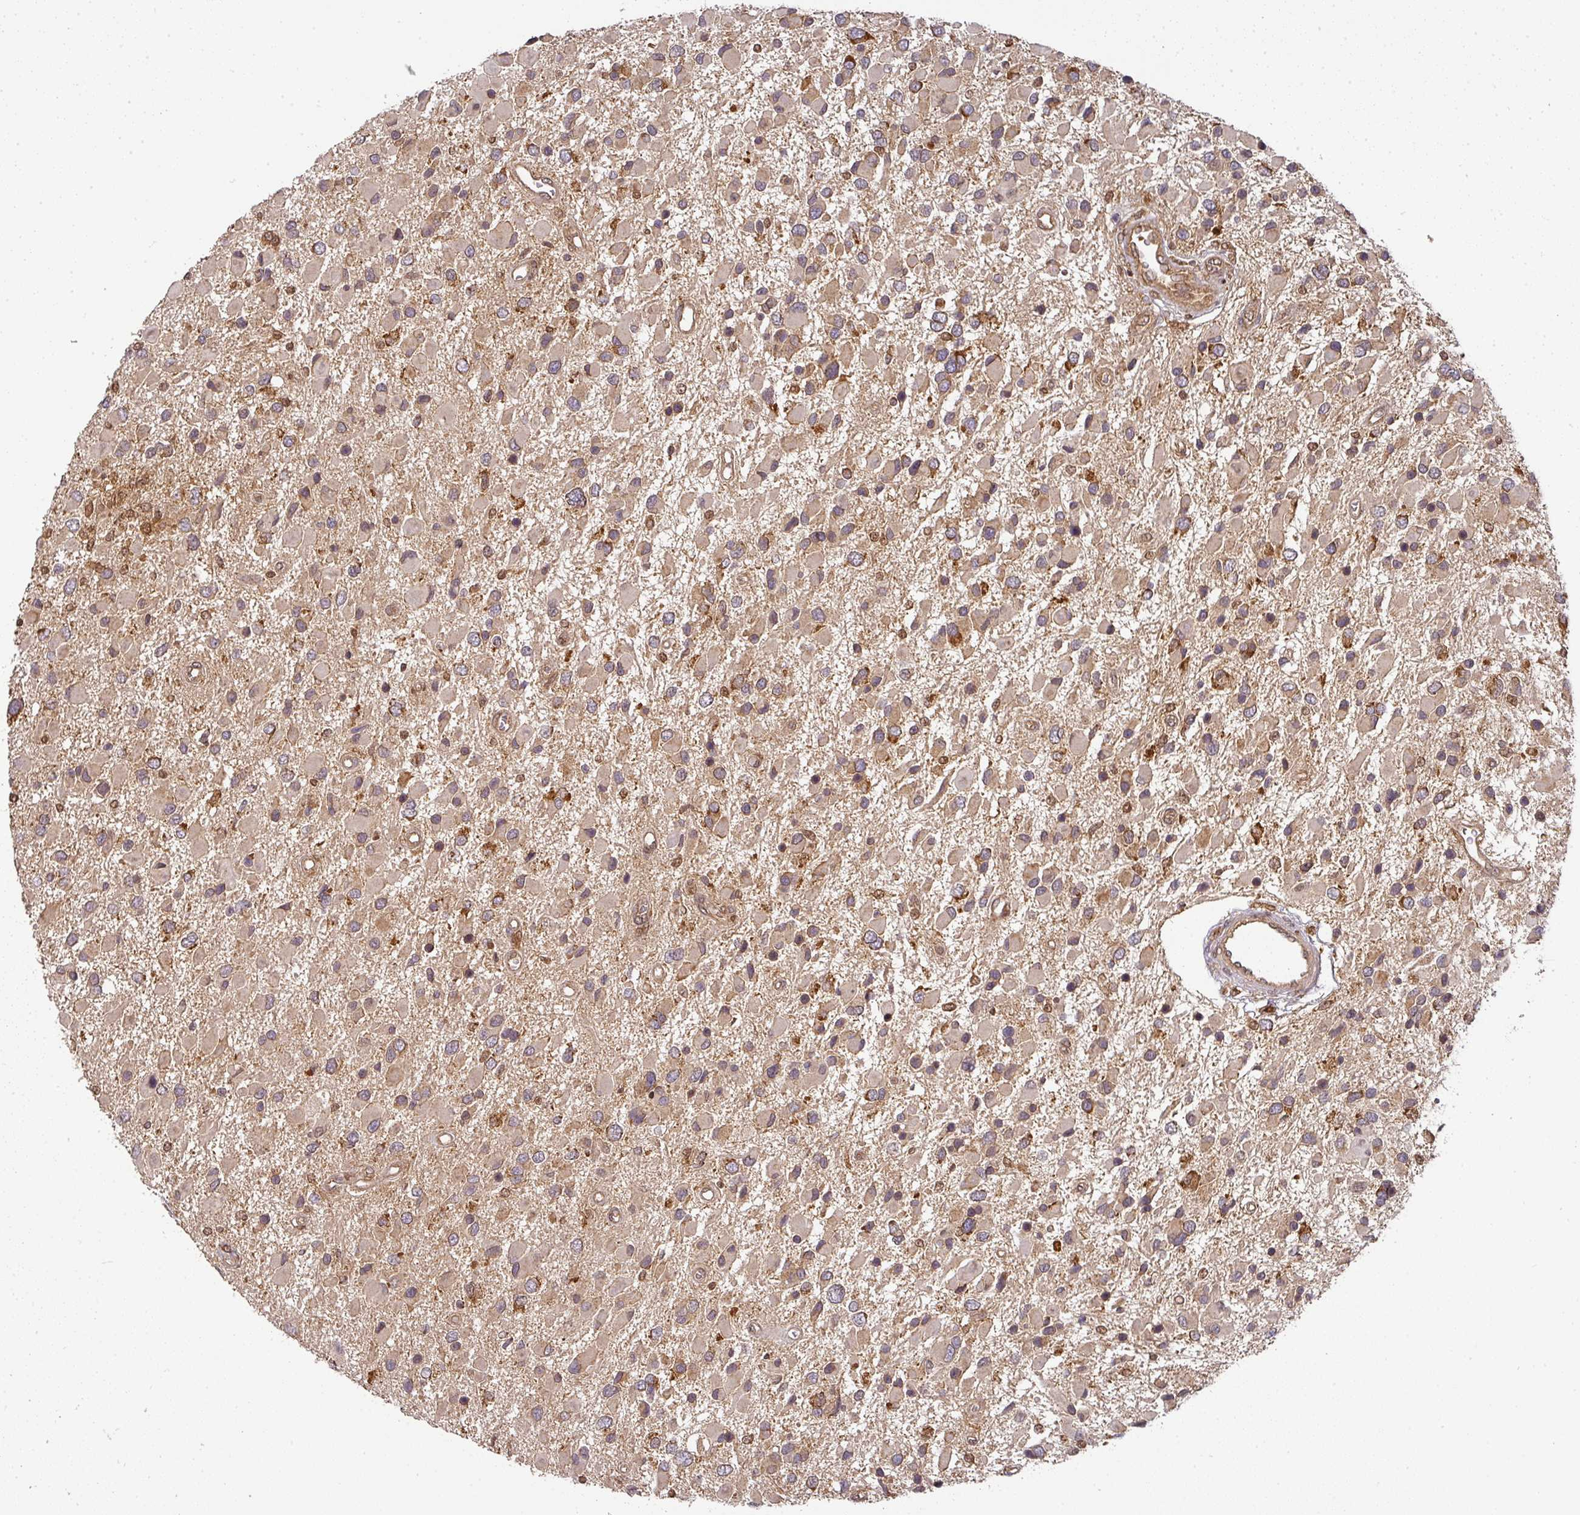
{"staining": {"intensity": "strong", "quantity": "<25%", "location": "cytoplasmic/membranous"}, "tissue": "glioma", "cell_type": "Tumor cells", "image_type": "cancer", "snomed": [{"axis": "morphology", "description": "Glioma, malignant, High grade"}, {"axis": "topography", "description": "Brain"}], "caption": "An image of glioma stained for a protein displays strong cytoplasmic/membranous brown staining in tumor cells.", "gene": "MALSU1", "patient": {"sex": "male", "age": 53}}